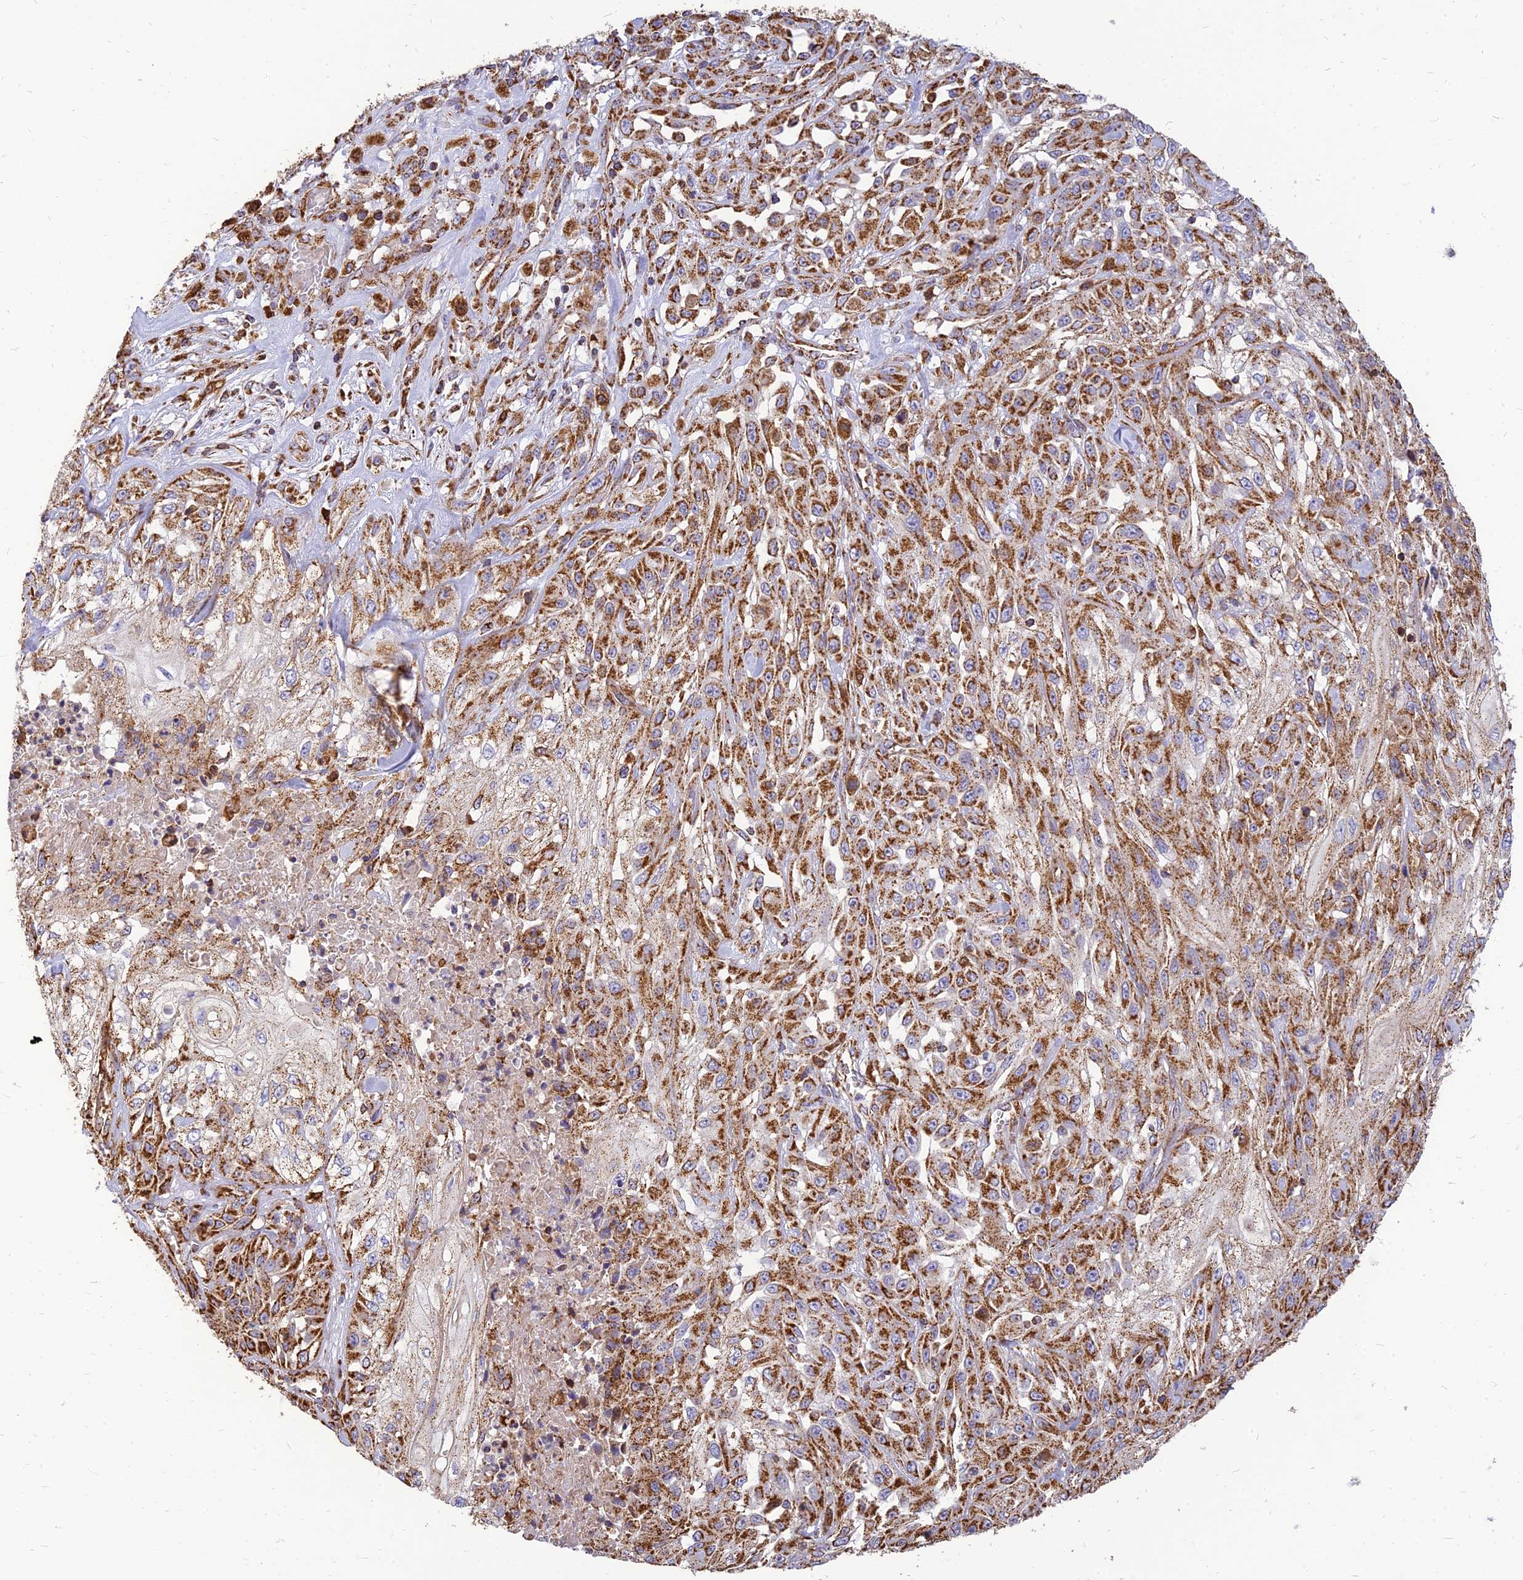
{"staining": {"intensity": "strong", "quantity": "25%-75%", "location": "cytoplasmic/membranous"}, "tissue": "skin cancer", "cell_type": "Tumor cells", "image_type": "cancer", "snomed": [{"axis": "morphology", "description": "Squamous cell carcinoma, NOS"}, {"axis": "morphology", "description": "Squamous cell carcinoma, metastatic, NOS"}, {"axis": "topography", "description": "Skin"}, {"axis": "topography", "description": "Lymph node"}], "caption": "IHC (DAB) staining of skin cancer (metastatic squamous cell carcinoma) displays strong cytoplasmic/membranous protein staining in approximately 25%-75% of tumor cells. (DAB (3,3'-diaminobenzidine) IHC with brightfield microscopy, high magnification).", "gene": "THUMPD2", "patient": {"sex": "male", "age": 75}}